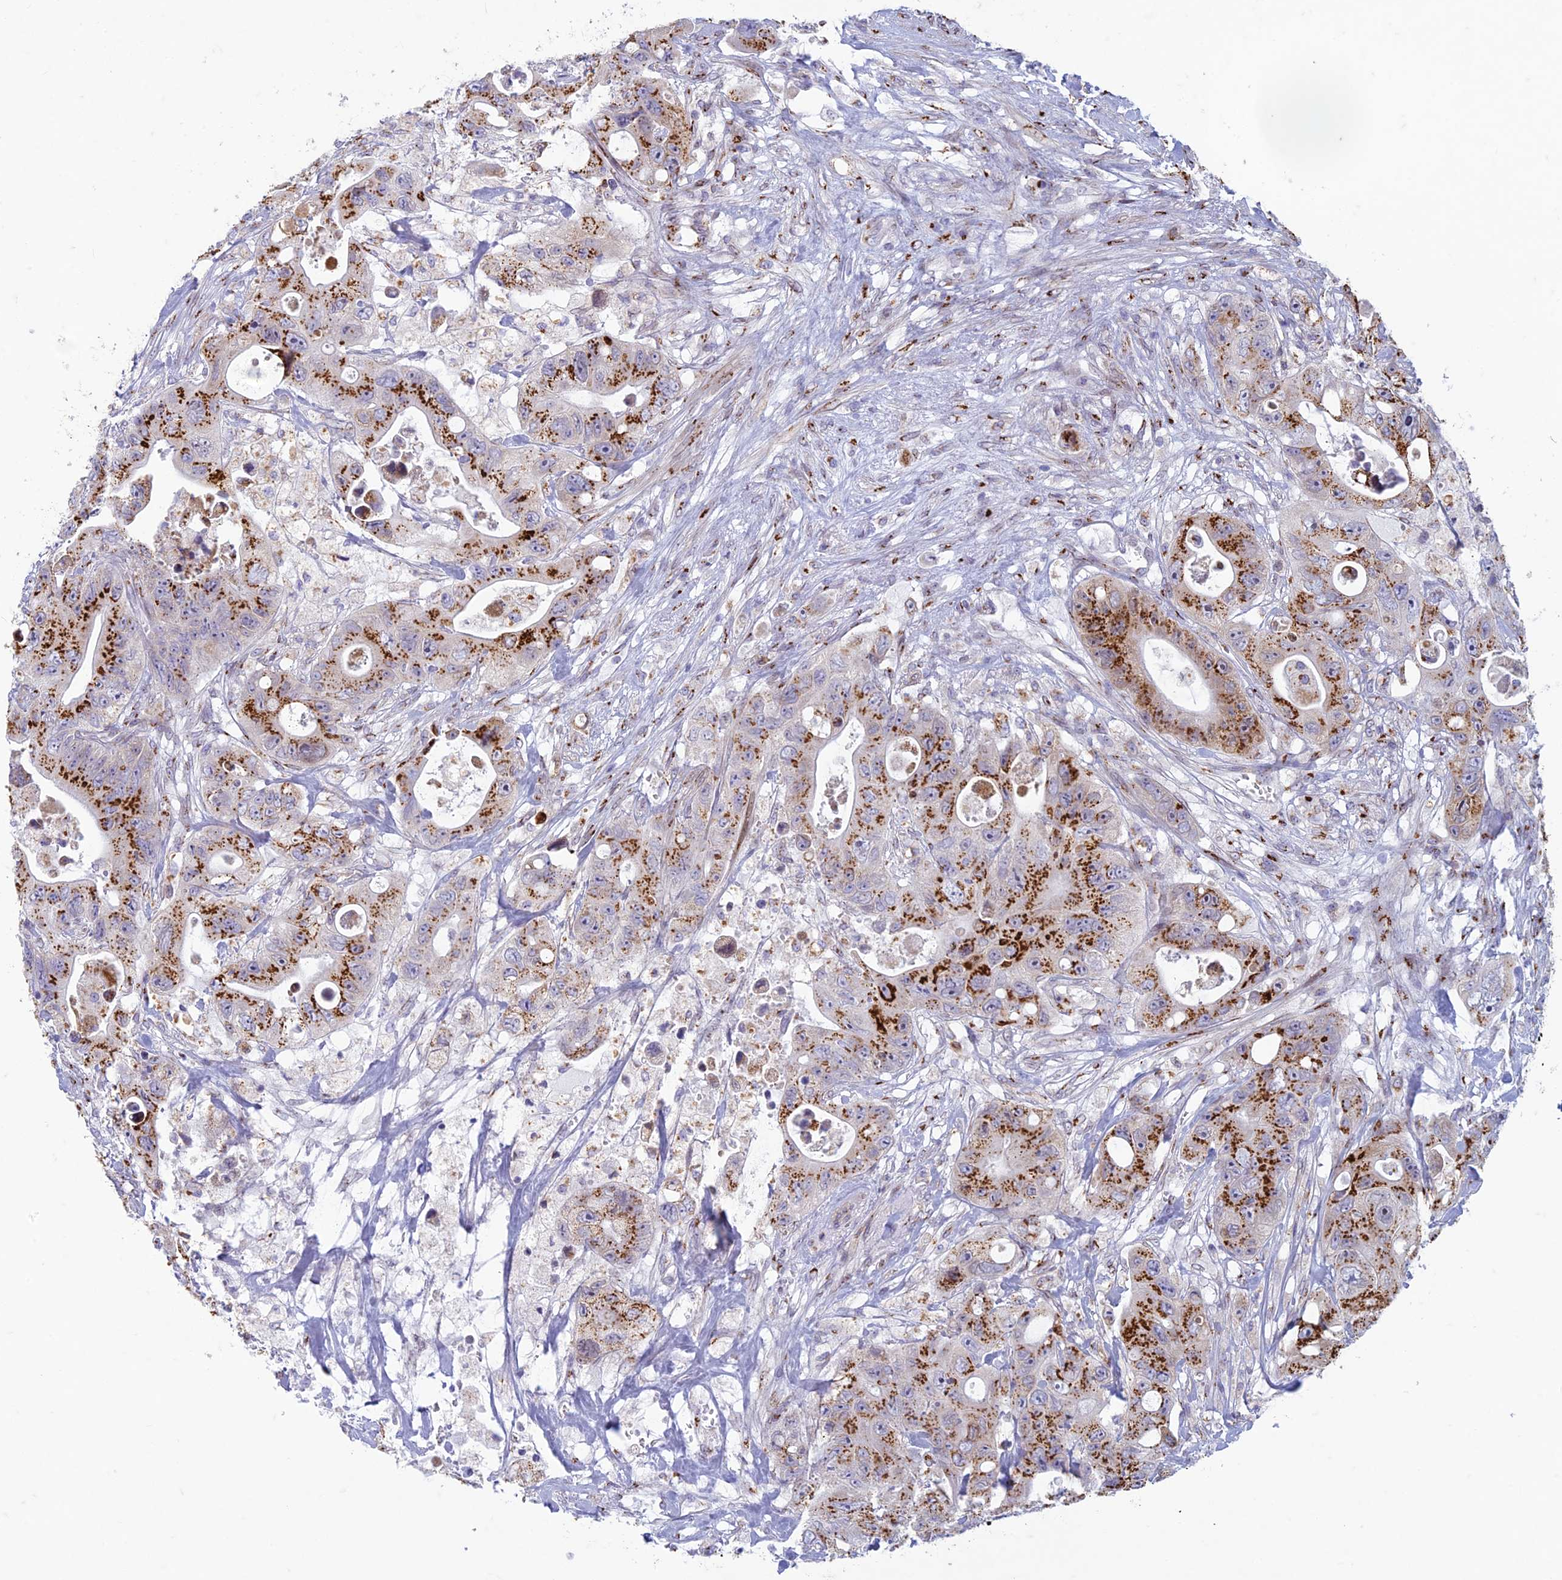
{"staining": {"intensity": "strong", "quantity": ">75%", "location": "cytoplasmic/membranous"}, "tissue": "colorectal cancer", "cell_type": "Tumor cells", "image_type": "cancer", "snomed": [{"axis": "morphology", "description": "Adenocarcinoma, NOS"}, {"axis": "topography", "description": "Colon"}], "caption": "Human colorectal cancer stained with a brown dye shows strong cytoplasmic/membranous positive staining in approximately >75% of tumor cells.", "gene": "FAM3C", "patient": {"sex": "female", "age": 46}}